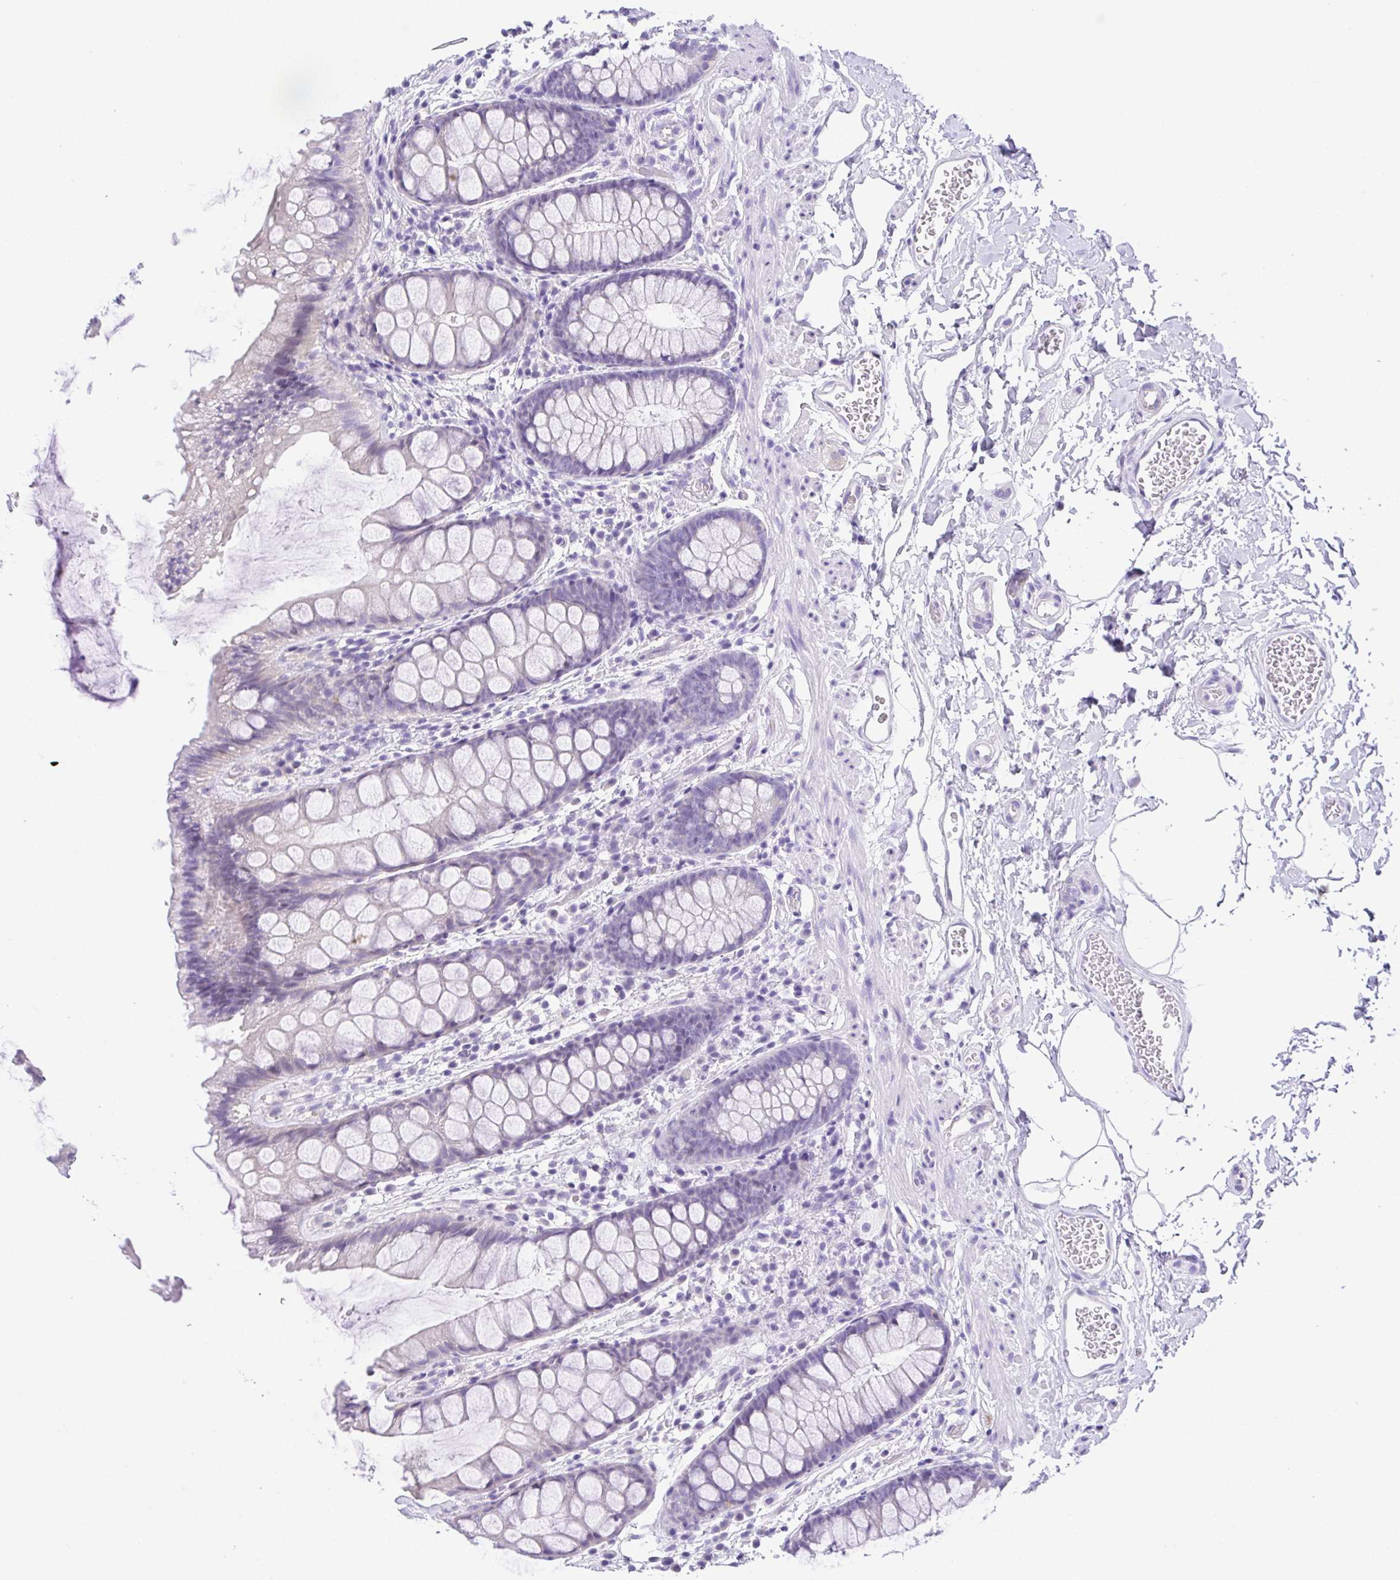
{"staining": {"intensity": "negative", "quantity": "none", "location": "none"}, "tissue": "rectum", "cell_type": "Glandular cells", "image_type": "normal", "snomed": [{"axis": "morphology", "description": "Normal tissue, NOS"}, {"axis": "topography", "description": "Rectum"}], "caption": "IHC image of unremarkable rectum stained for a protein (brown), which exhibits no staining in glandular cells.", "gene": "LUZP4", "patient": {"sex": "female", "age": 62}}